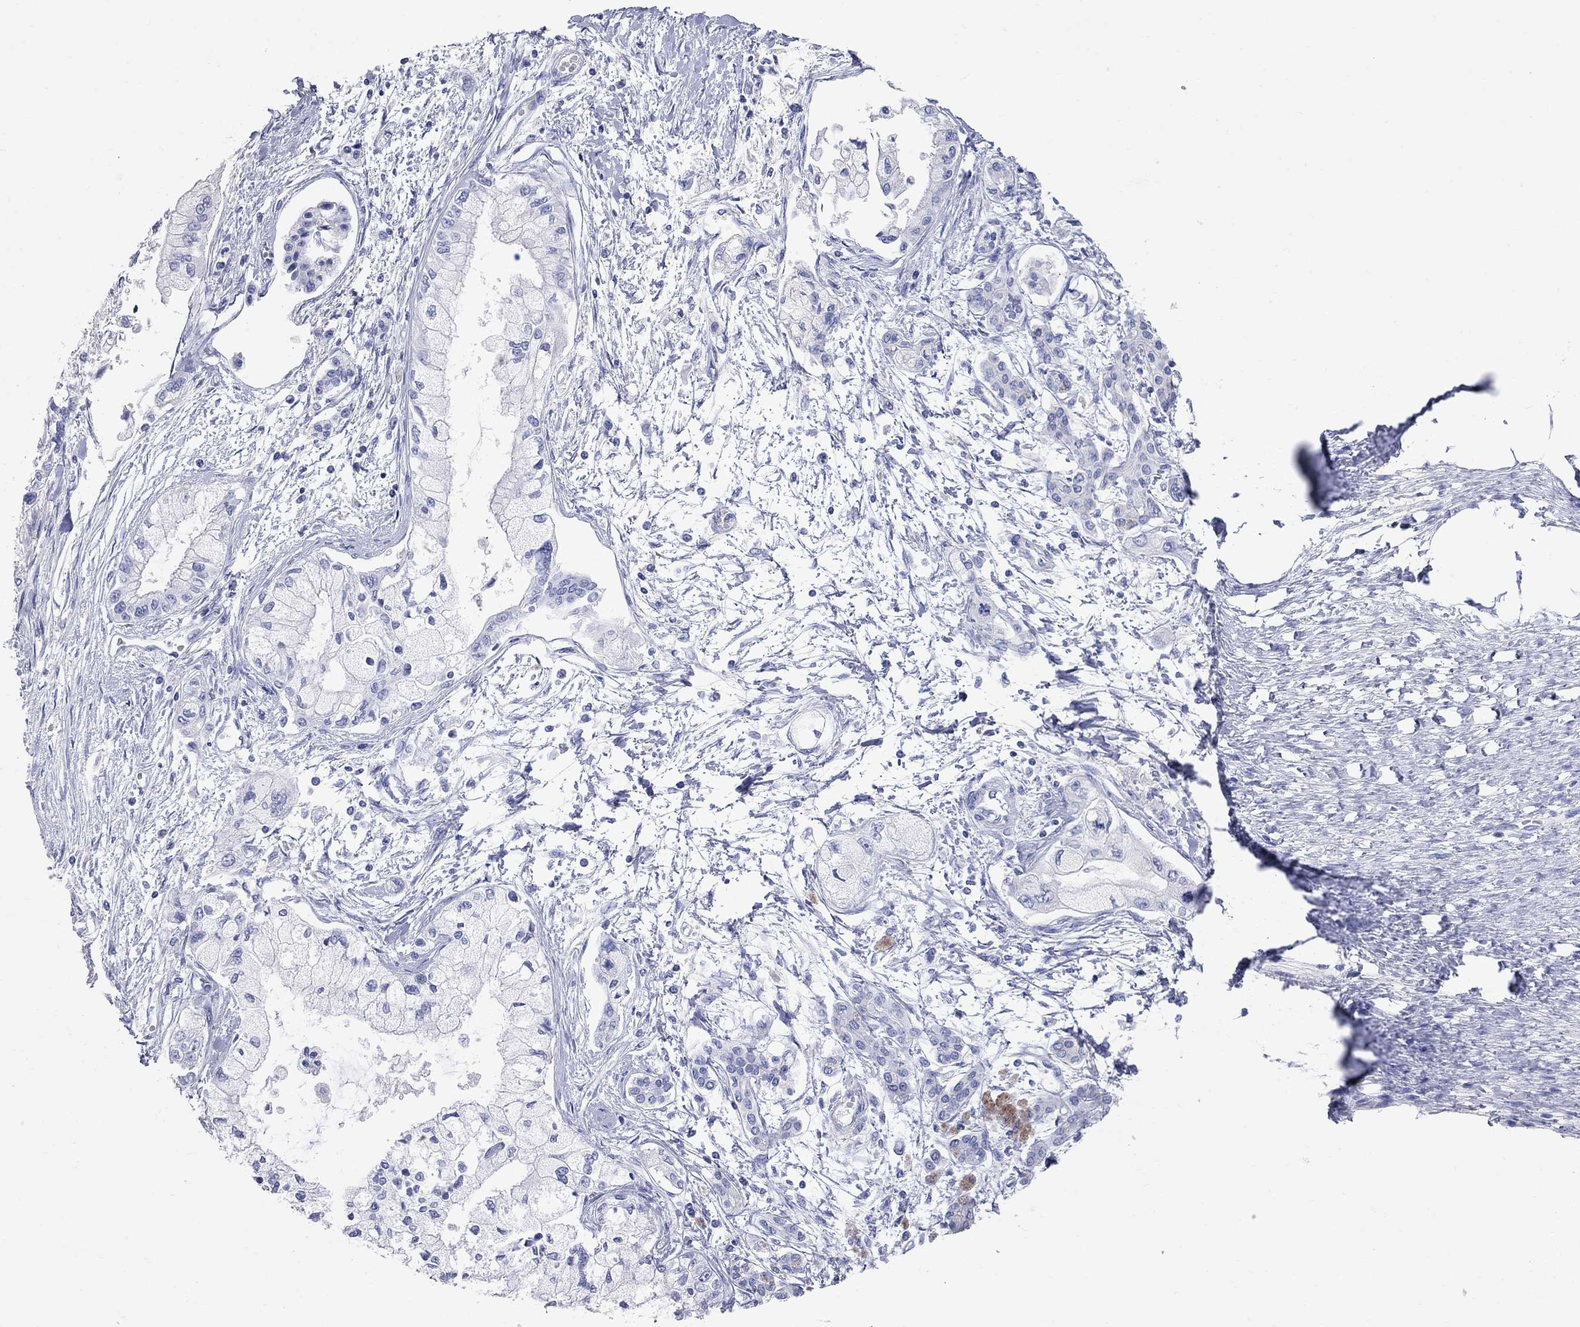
{"staining": {"intensity": "negative", "quantity": "none", "location": "none"}, "tissue": "pancreatic cancer", "cell_type": "Tumor cells", "image_type": "cancer", "snomed": [{"axis": "morphology", "description": "Adenocarcinoma, NOS"}, {"axis": "topography", "description": "Pancreas"}], "caption": "A micrograph of pancreatic cancer stained for a protein shows no brown staining in tumor cells.", "gene": "AOX1", "patient": {"sex": "male", "age": 54}}